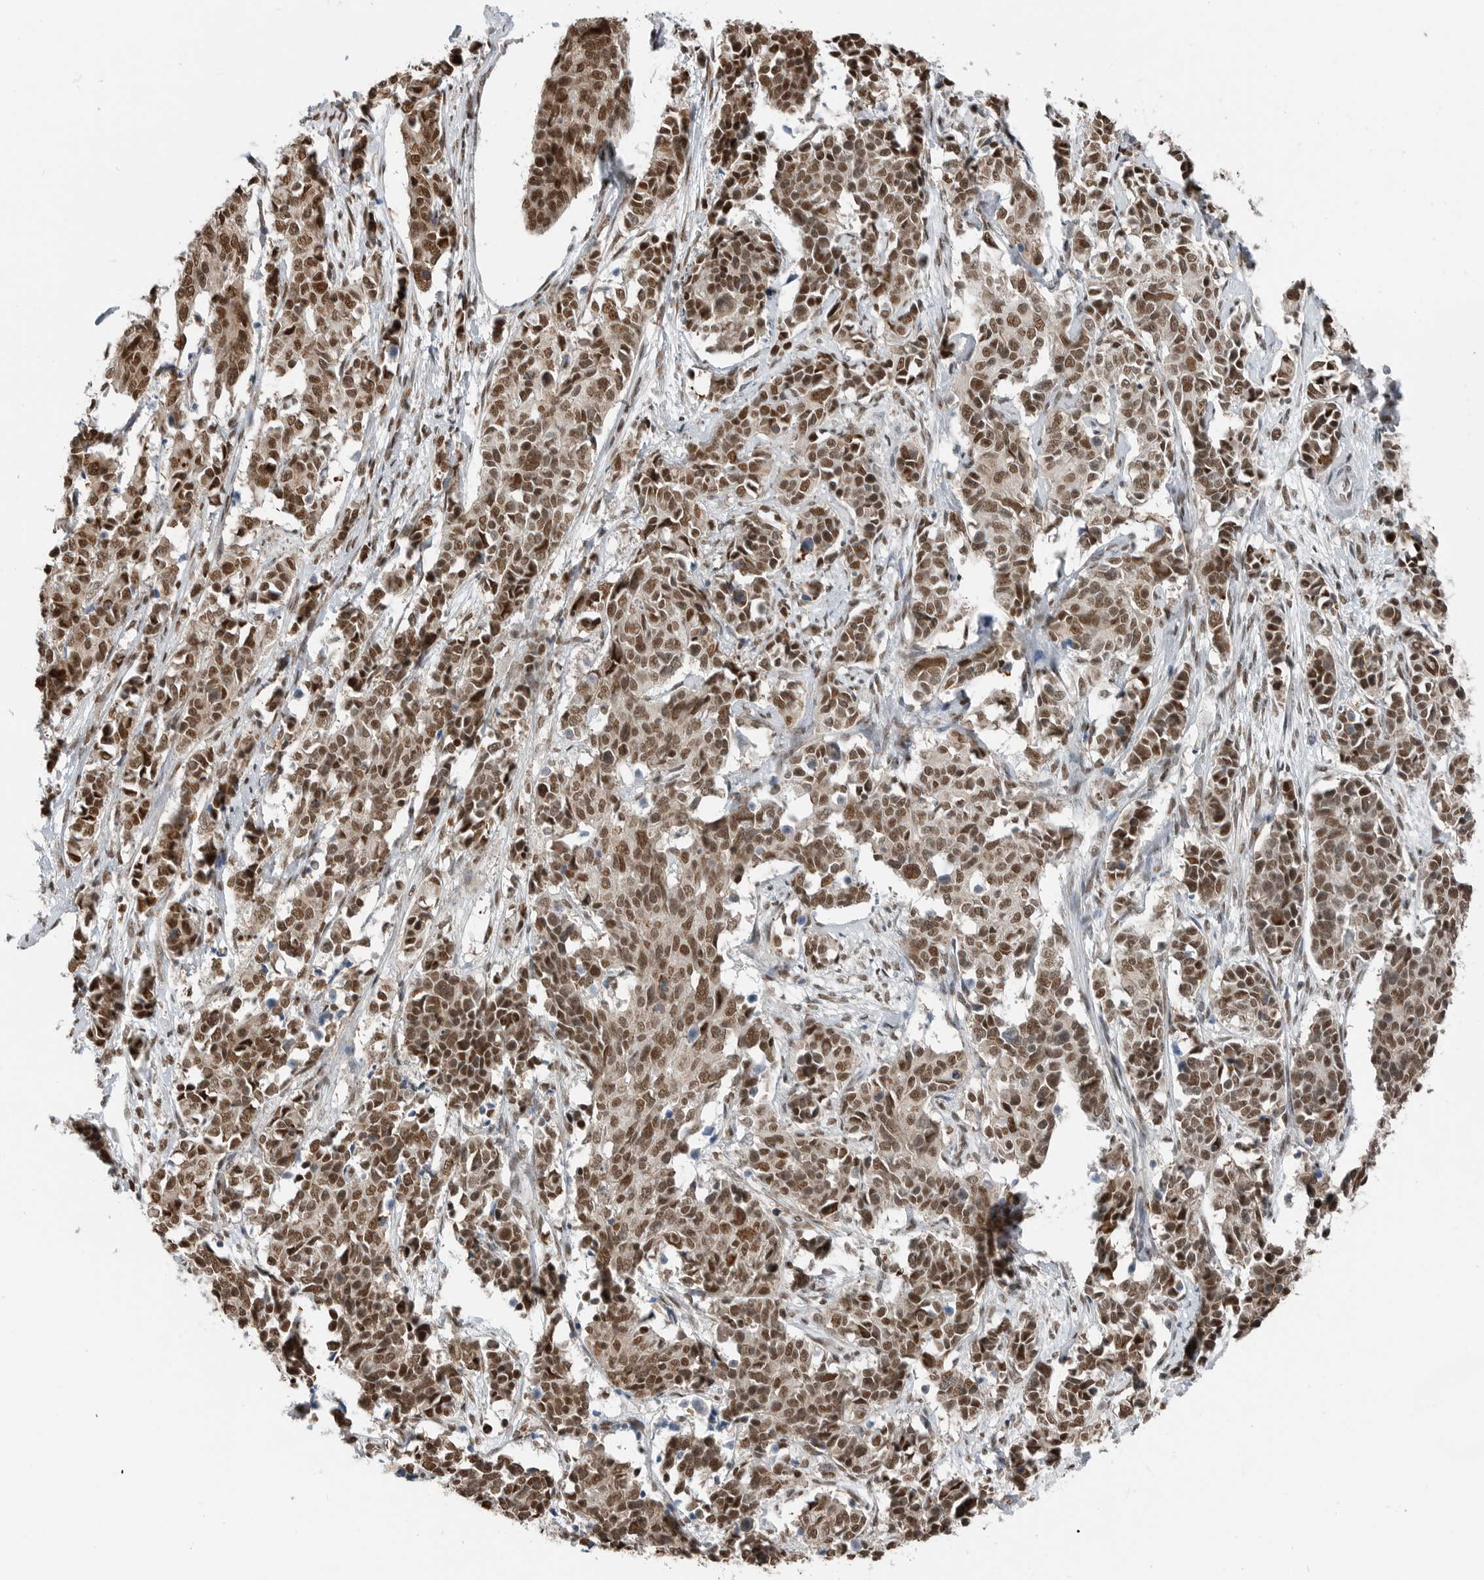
{"staining": {"intensity": "moderate", "quantity": ">75%", "location": "nuclear"}, "tissue": "cervical cancer", "cell_type": "Tumor cells", "image_type": "cancer", "snomed": [{"axis": "morphology", "description": "Normal tissue, NOS"}, {"axis": "morphology", "description": "Squamous cell carcinoma, NOS"}, {"axis": "topography", "description": "Cervix"}], "caption": "Cervical cancer (squamous cell carcinoma) stained with immunohistochemistry (IHC) demonstrates moderate nuclear expression in approximately >75% of tumor cells.", "gene": "BLZF1", "patient": {"sex": "female", "age": 35}}